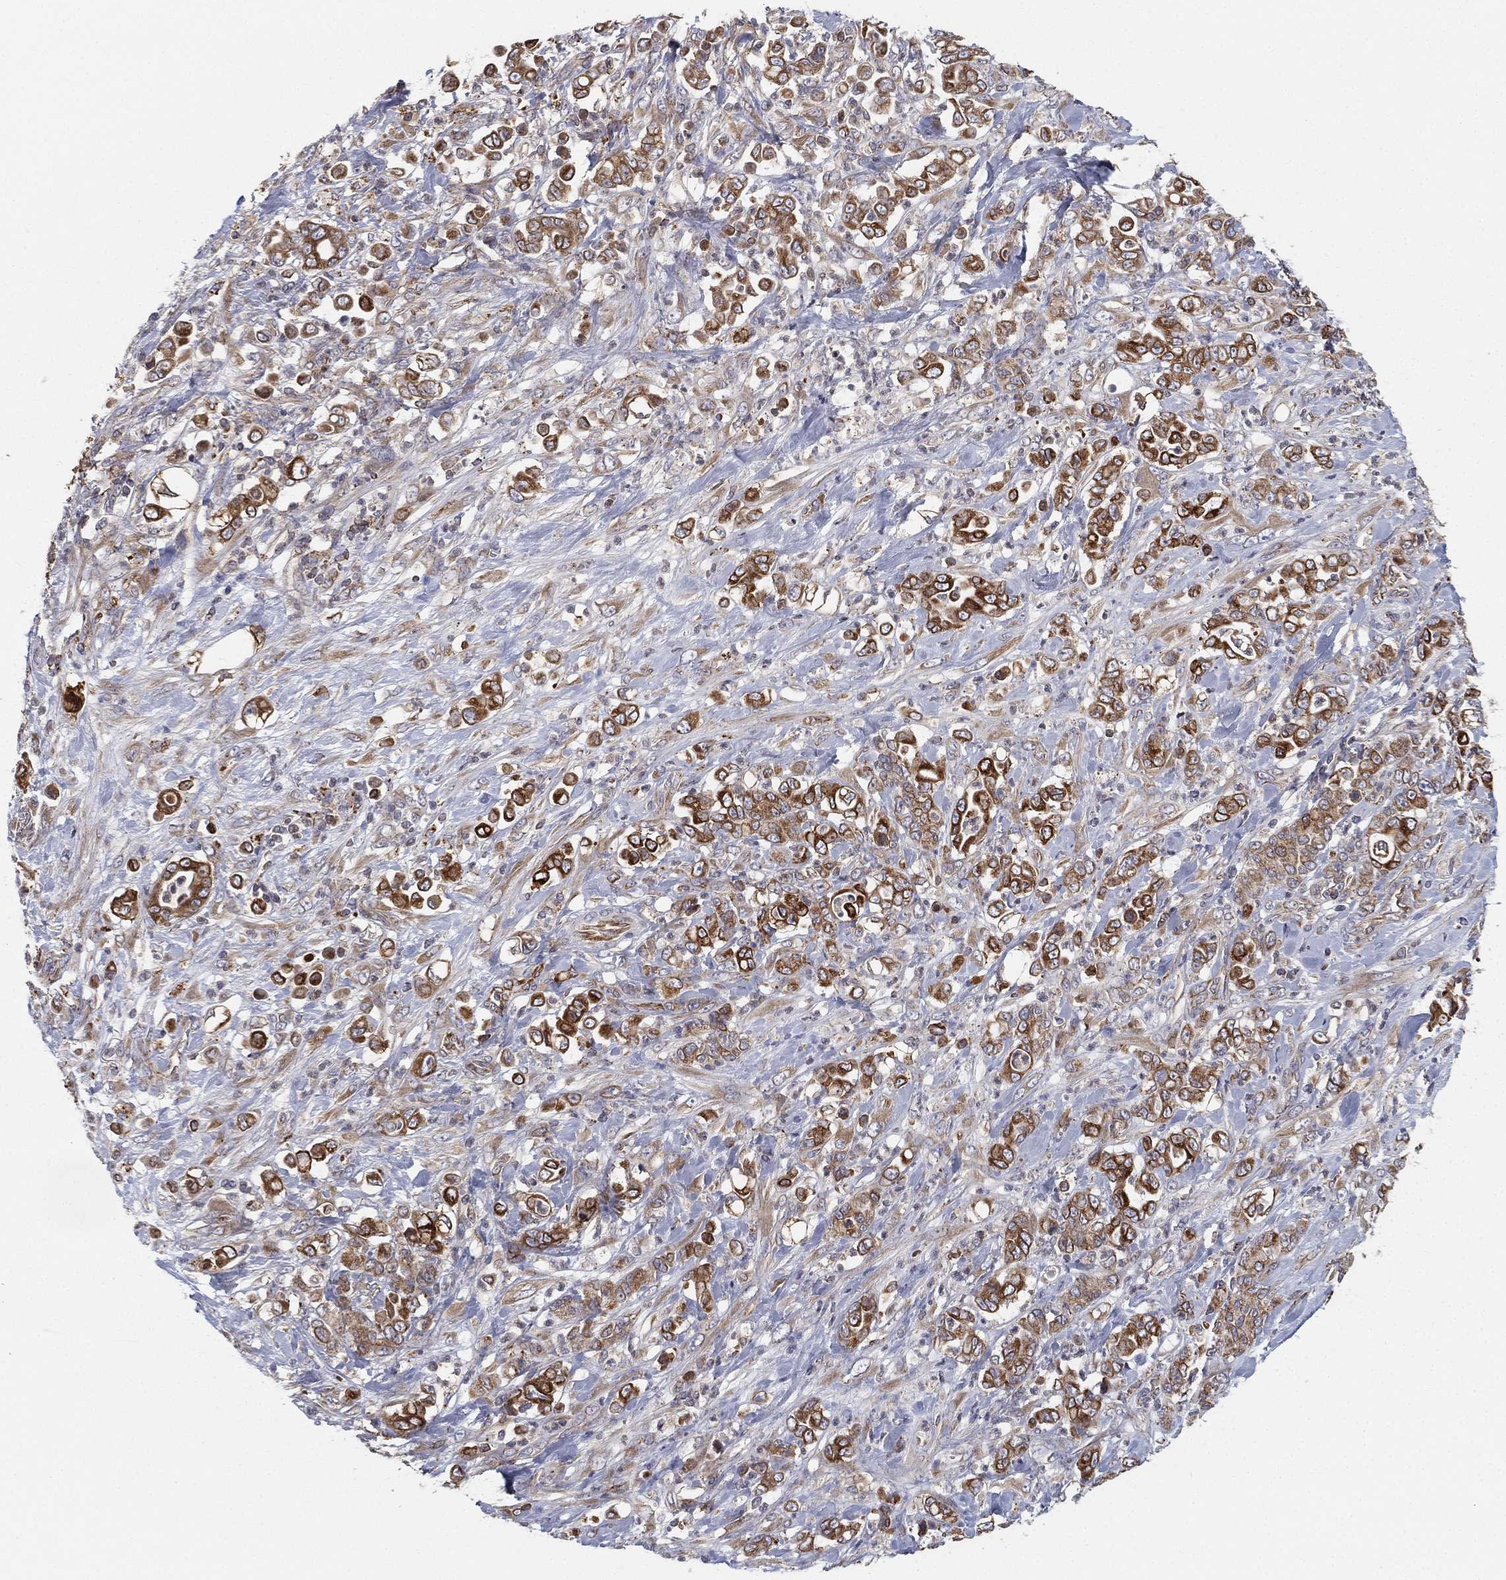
{"staining": {"intensity": "moderate", "quantity": "25%-75%", "location": "cytoplasmic/membranous"}, "tissue": "stomach cancer", "cell_type": "Tumor cells", "image_type": "cancer", "snomed": [{"axis": "morphology", "description": "Adenocarcinoma, NOS"}, {"axis": "topography", "description": "Stomach"}], "caption": "Immunohistochemical staining of human adenocarcinoma (stomach) shows medium levels of moderate cytoplasmic/membranous protein positivity in approximately 25%-75% of tumor cells. (DAB (3,3'-diaminobenzidine) = brown stain, brightfield microscopy at high magnification).", "gene": "CYB5B", "patient": {"sex": "female", "age": 79}}